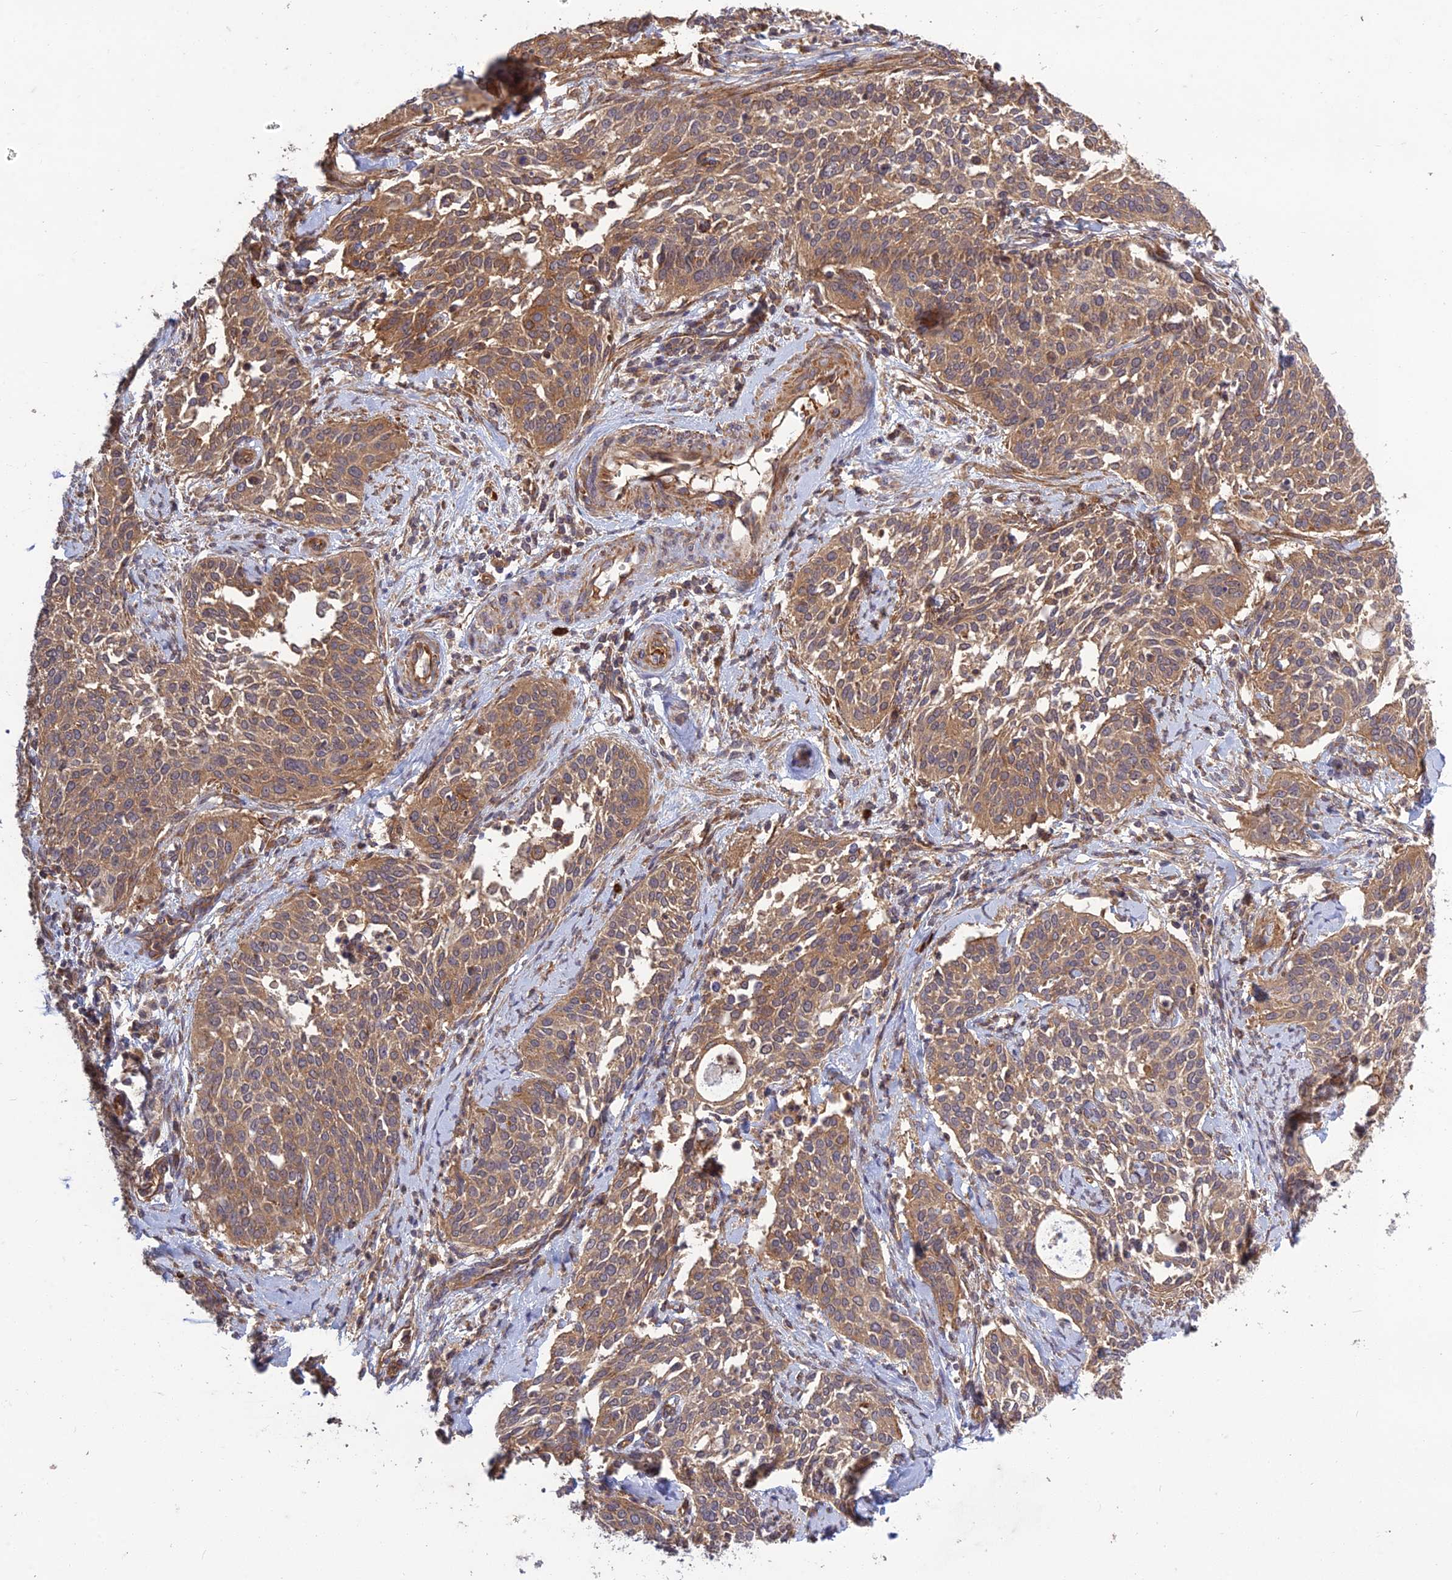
{"staining": {"intensity": "moderate", "quantity": ">75%", "location": "cytoplasmic/membranous"}, "tissue": "cervical cancer", "cell_type": "Tumor cells", "image_type": "cancer", "snomed": [{"axis": "morphology", "description": "Squamous cell carcinoma, NOS"}, {"axis": "topography", "description": "Cervix"}], "caption": "IHC micrograph of neoplastic tissue: cervical squamous cell carcinoma stained using immunohistochemistry exhibits medium levels of moderate protein expression localized specifically in the cytoplasmic/membranous of tumor cells, appearing as a cytoplasmic/membranous brown color.", "gene": "TMEM131L", "patient": {"sex": "female", "age": 44}}